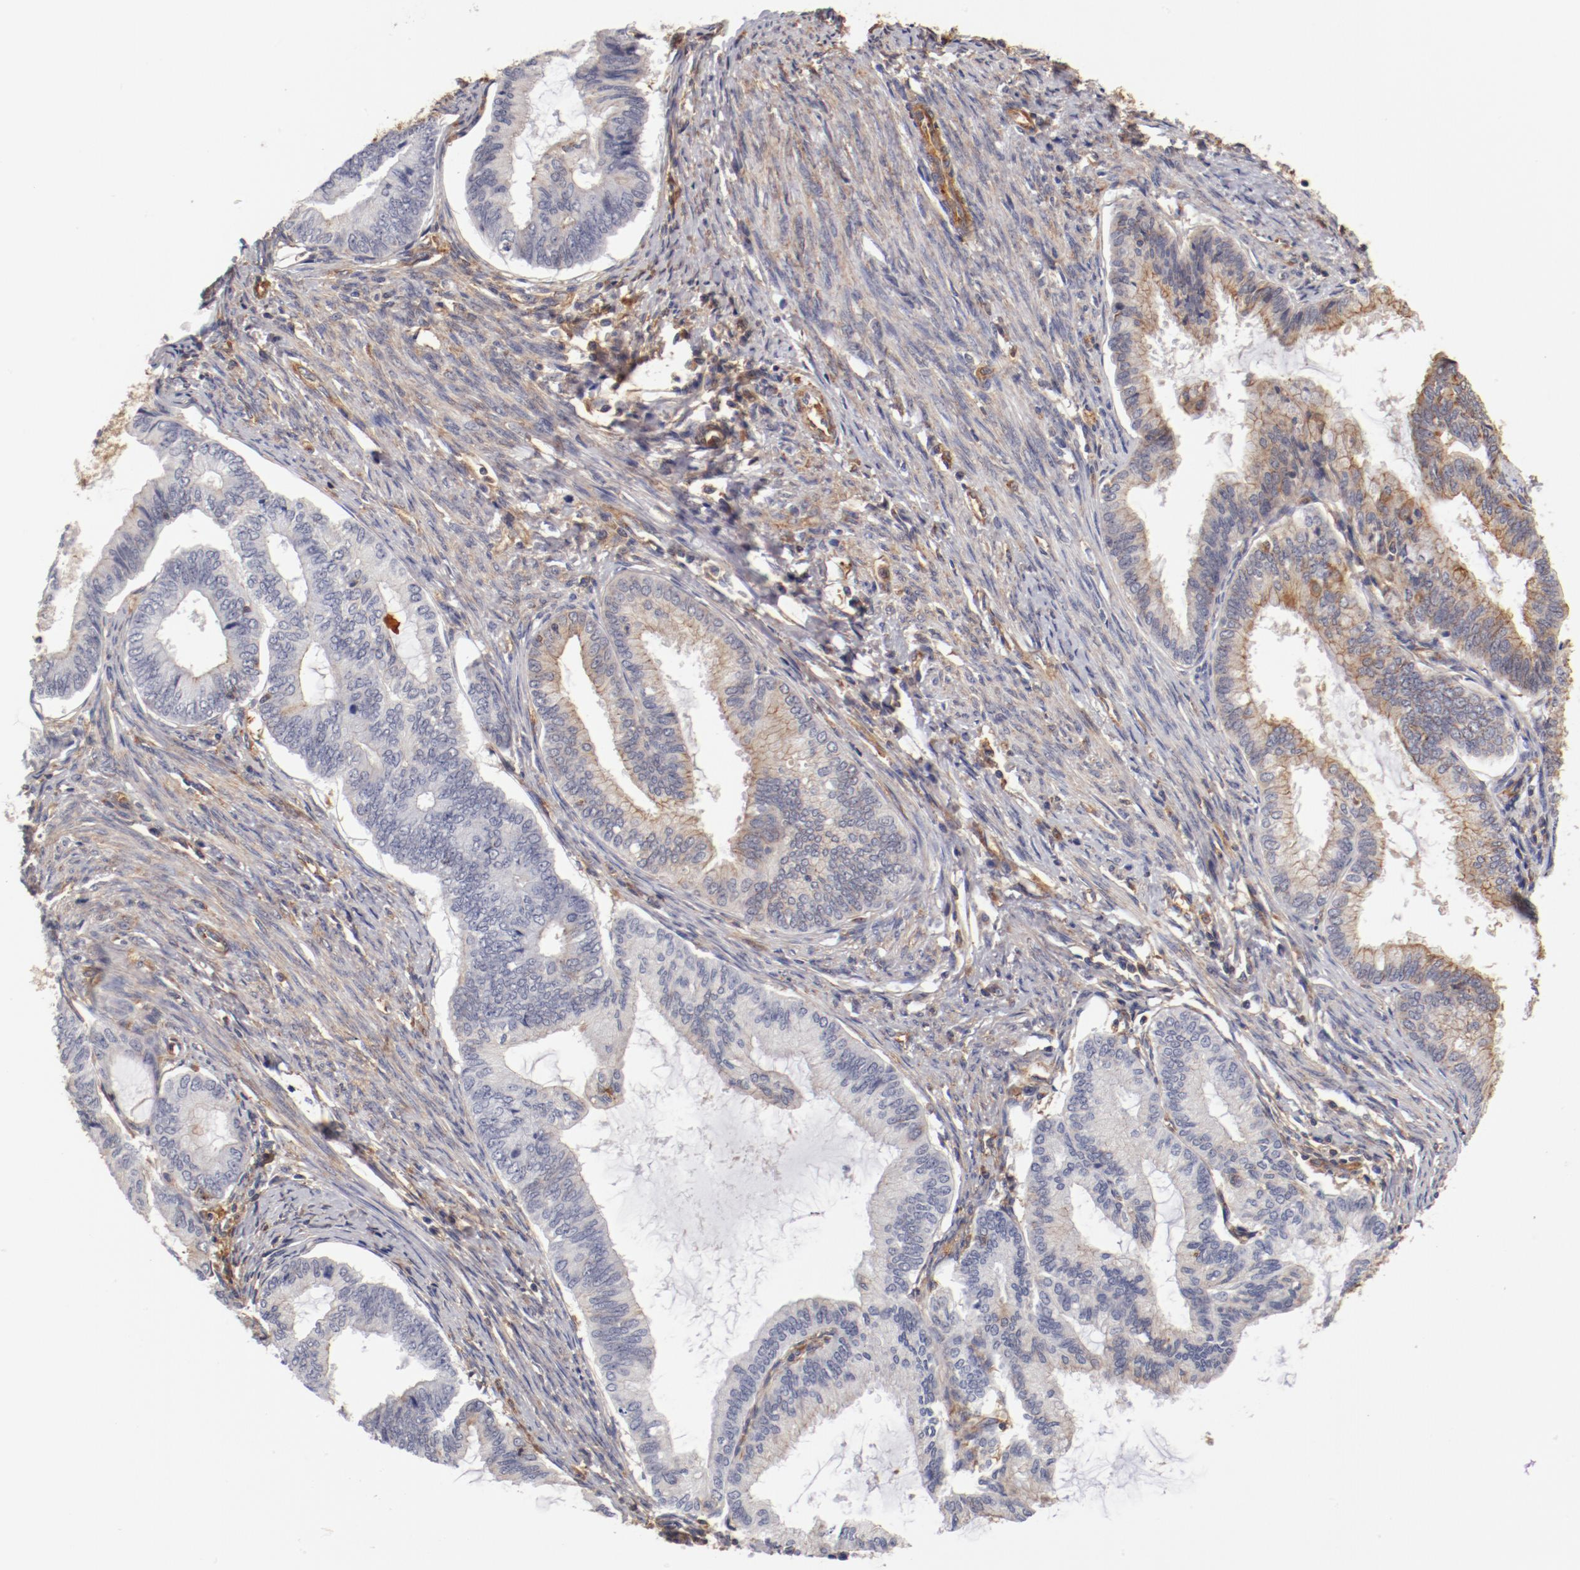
{"staining": {"intensity": "weak", "quantity": "<25%", "location": "cytoplasmic/membranous"}, "tissue": "endometrial cancer", "cell_type": "Tumor cells", "image_type": "cancer", "snomed": [{"axis": "morphology", "description": "Adenocarcinoma, NOS"}, {"axis": "topography", "description": "Endometrium"}], "caption": "A histopathology image of human adenocarcinoma (endometrial) is negative for staining in tumor cells.", "gene": "FCMR", "patient": {"sex": "female", "age": 86}}